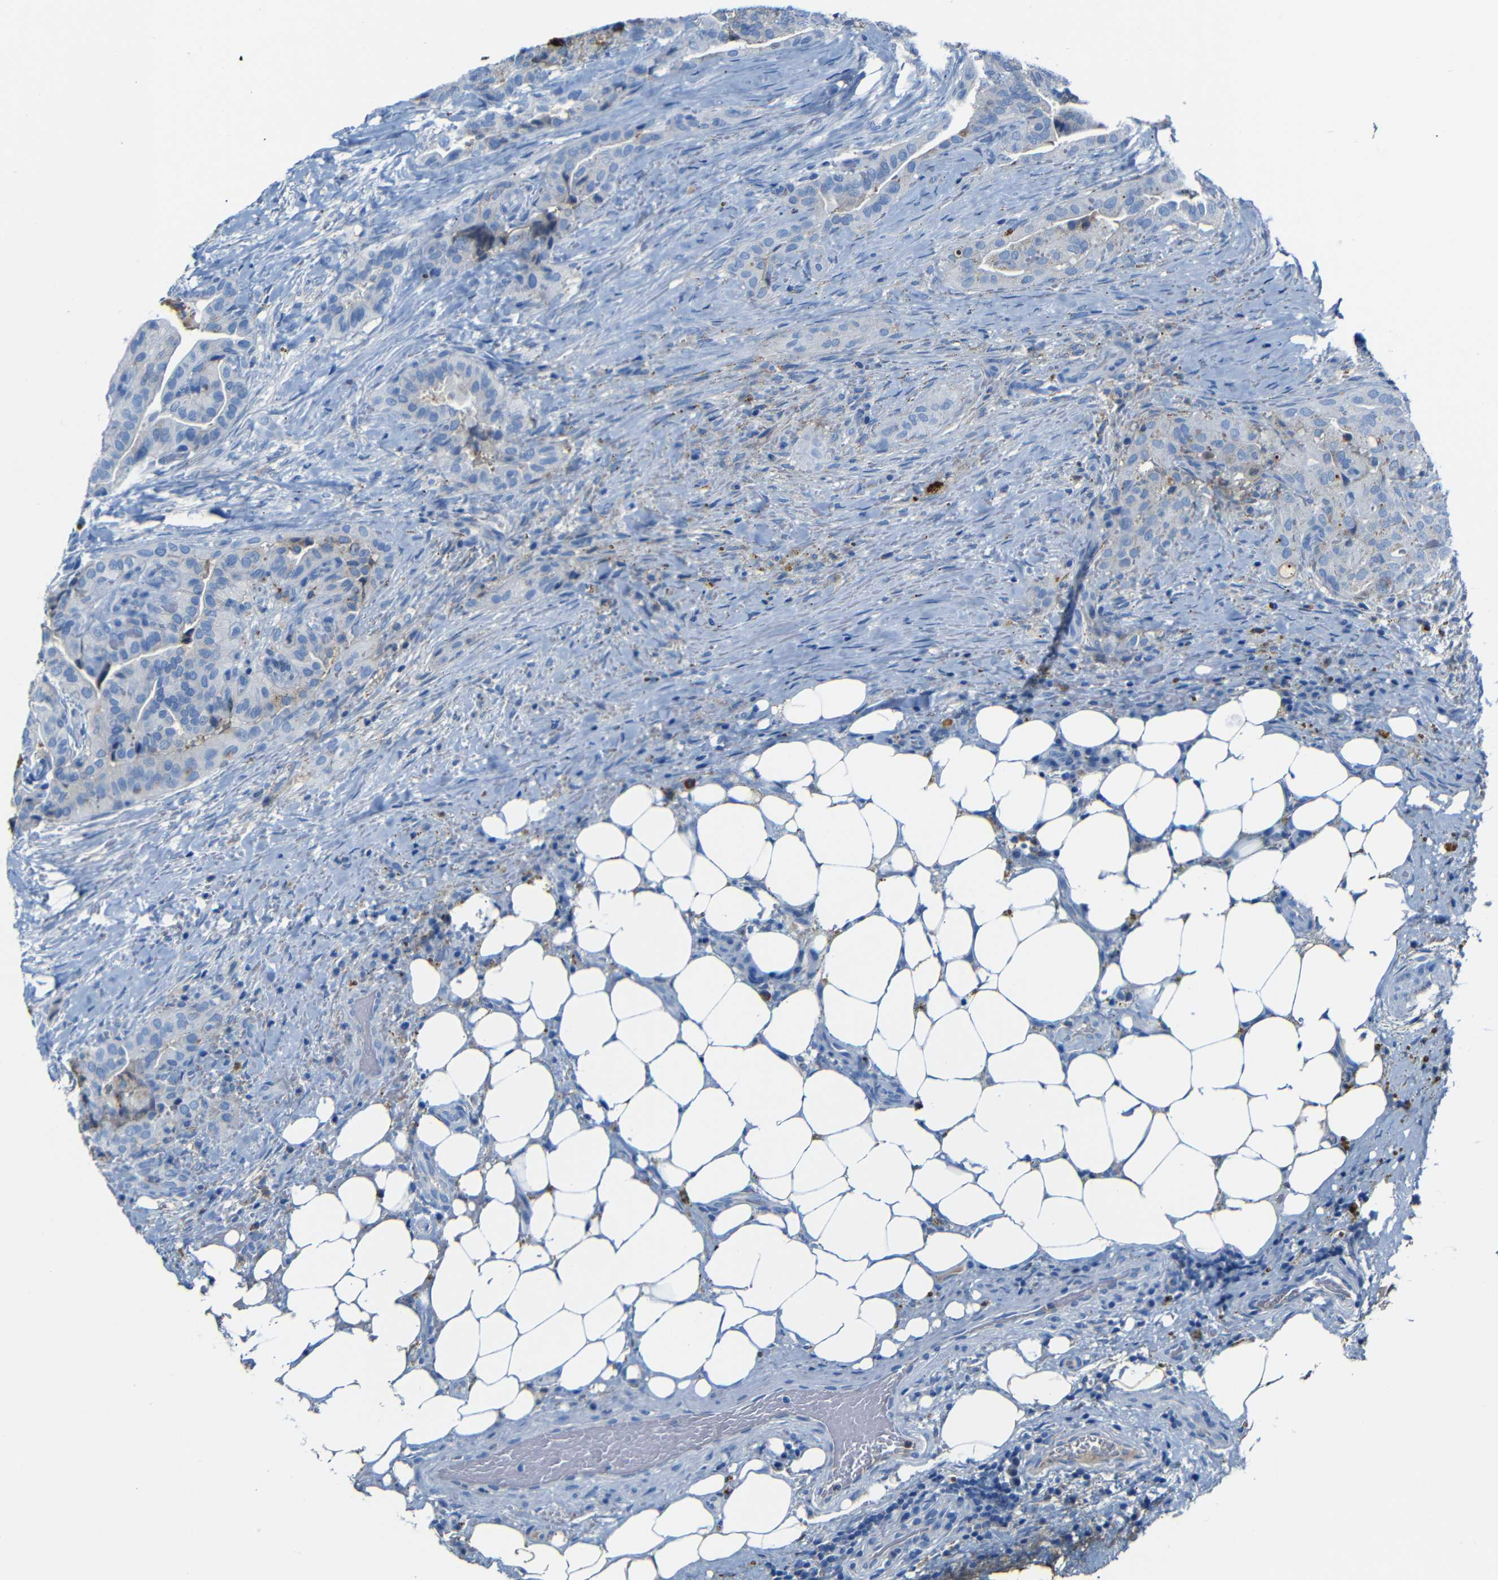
{"staining": {"intensity": "negative", "quantity": "none", "location": "none"}, "tissue": "thyroid cancer", "cell_type": "Tumor cells", "image_type": "cancer", "snomed": [{"axis": "morphology", "description": "Papillary adenocarcinoma, NOS"}, {"axis": "topography", "description": "Thyroid gland"}], "caption": "Tumor cells are negative for brown protein staining in papillary adenocarcinoma (thyroid). (Stains: DAB IHC with hematoxylin counter stain, Microscopy: brightfield microscopy at high magnification).", "gene": "SERPINA1", "patient": {"sex": "male", "age": 77}}